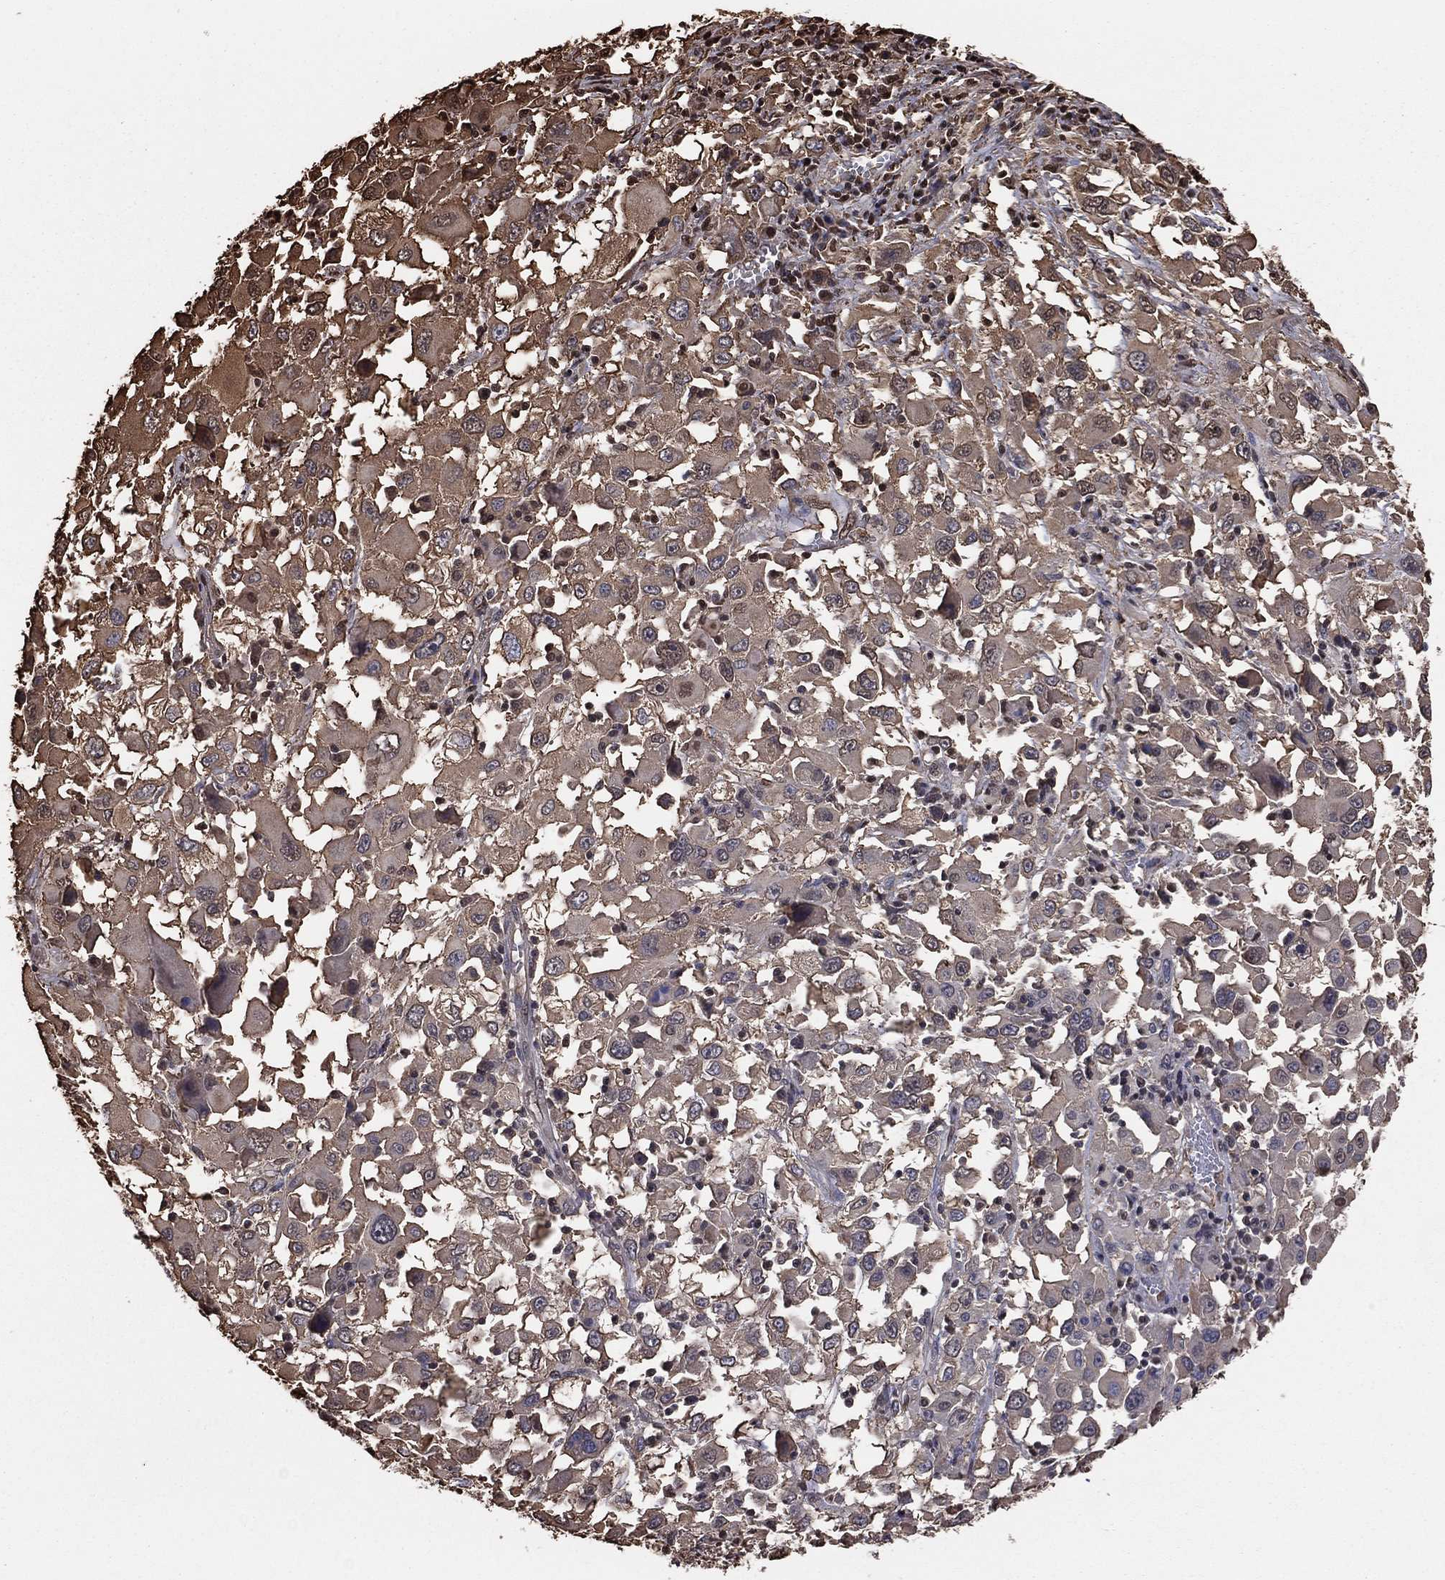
{"staining": {"intensity": "weak", "quantity": ">75%", "location": "cytoplasmic/membranous"}, "tissue": "melanoma", "cell_type": "Tumor cells", "image_type": "cancer", "snomed": [{"axis": "morphology", "description": "Malignant melanoma, Metastatic site"}, {"axis": "topography", "description": "Soft tissue"}], "caption": "High-power microscopy captured an immunohistochemistry (IHC) image of malignant melanoma (metastatic site), revealing weak cytoplasmic/membranous expression in approximately >75% of tumor cells.", "gene": "GAPDH", "patient": {"sex": "male", "age": 50}}